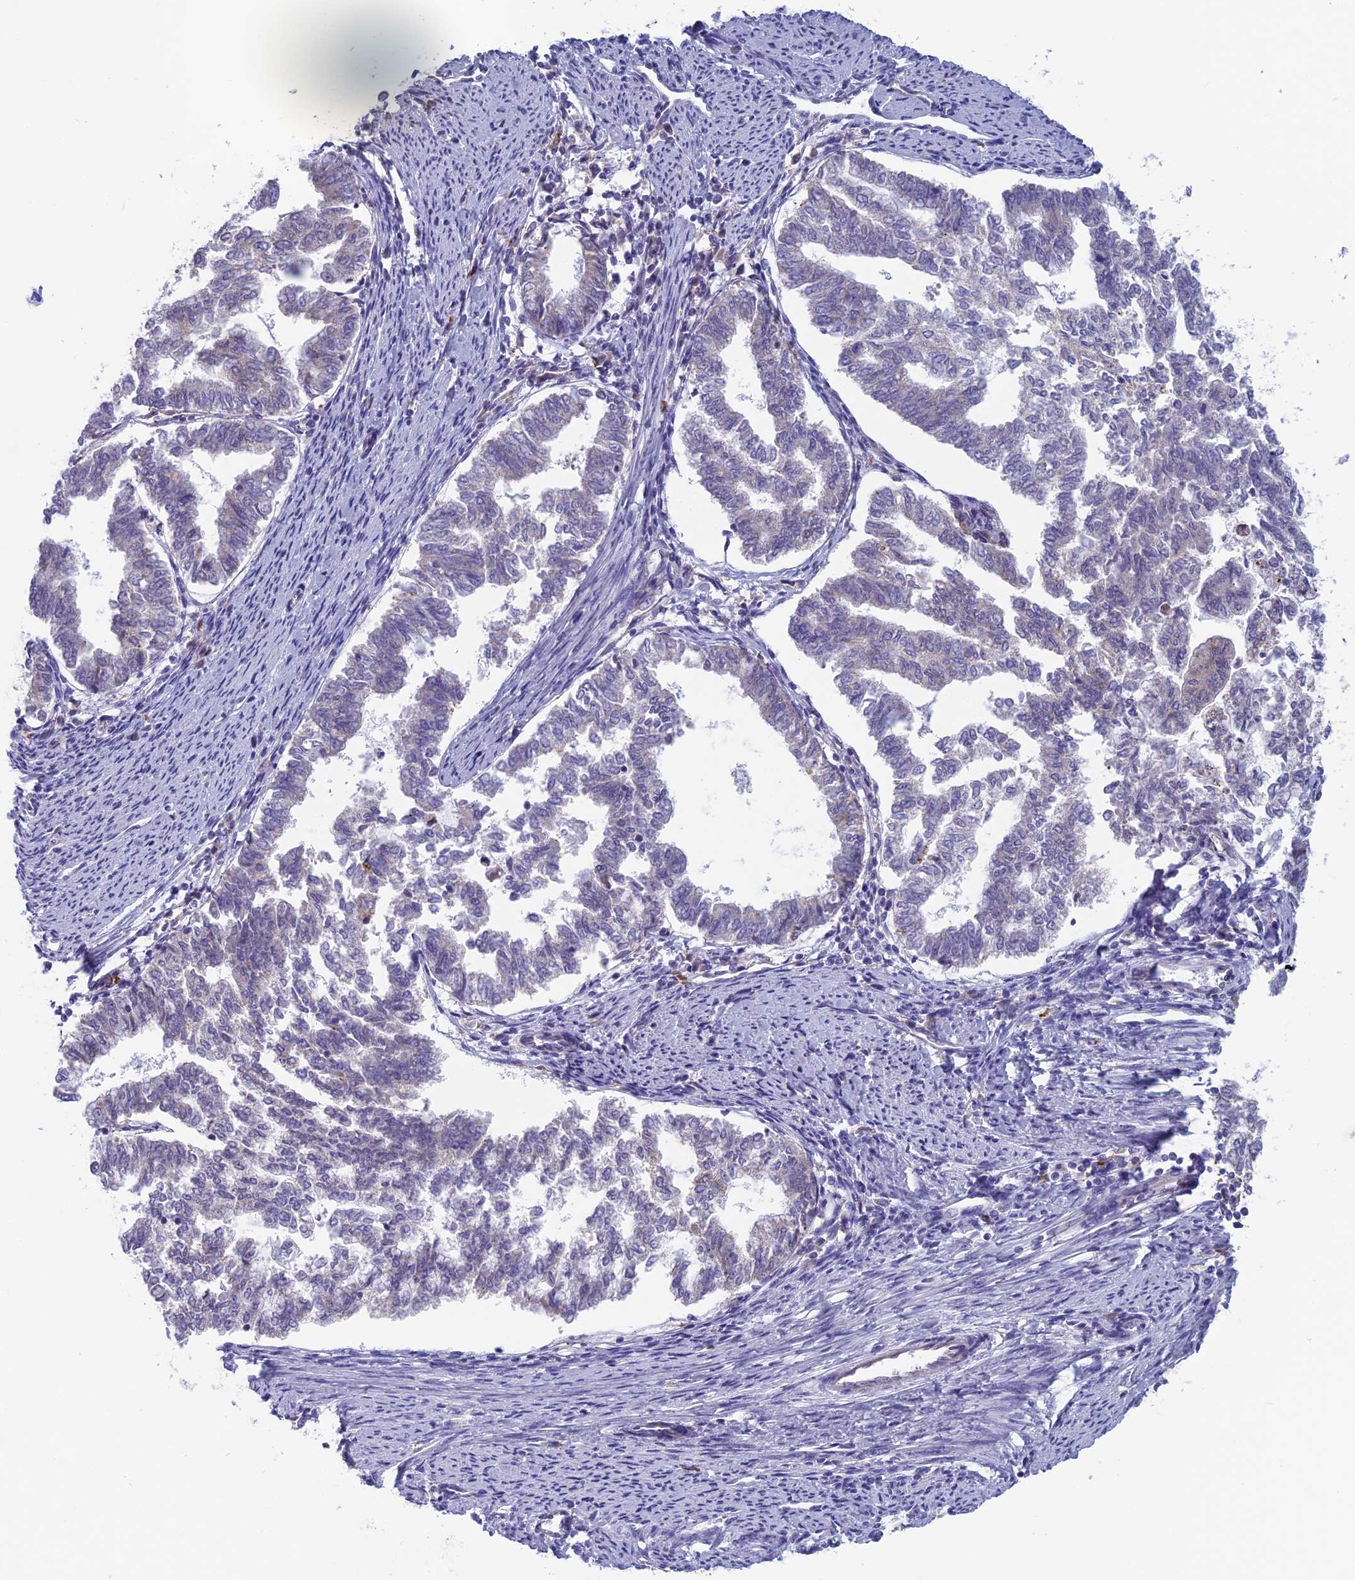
{"staining": {"intensity": "negative", "quantity": "none", "location": "none"}, "tissue": "endometrial cancer", "cell_type": "Tumor cells", "image_type": "cancer", "snomed": [{"axis": "morphology", "description": "Adenocarcinoma, NOS"}, {"axis": "topography", "description": "Endometrium"}], "caption": "The immunohistochemistry (IHC) histopathology image has no significant staining in tumor cells of endometrial cancer (adenocarcinoma) tissue.", "gene": "MRI1", "patient": {"sex": "female", "age": 79}}